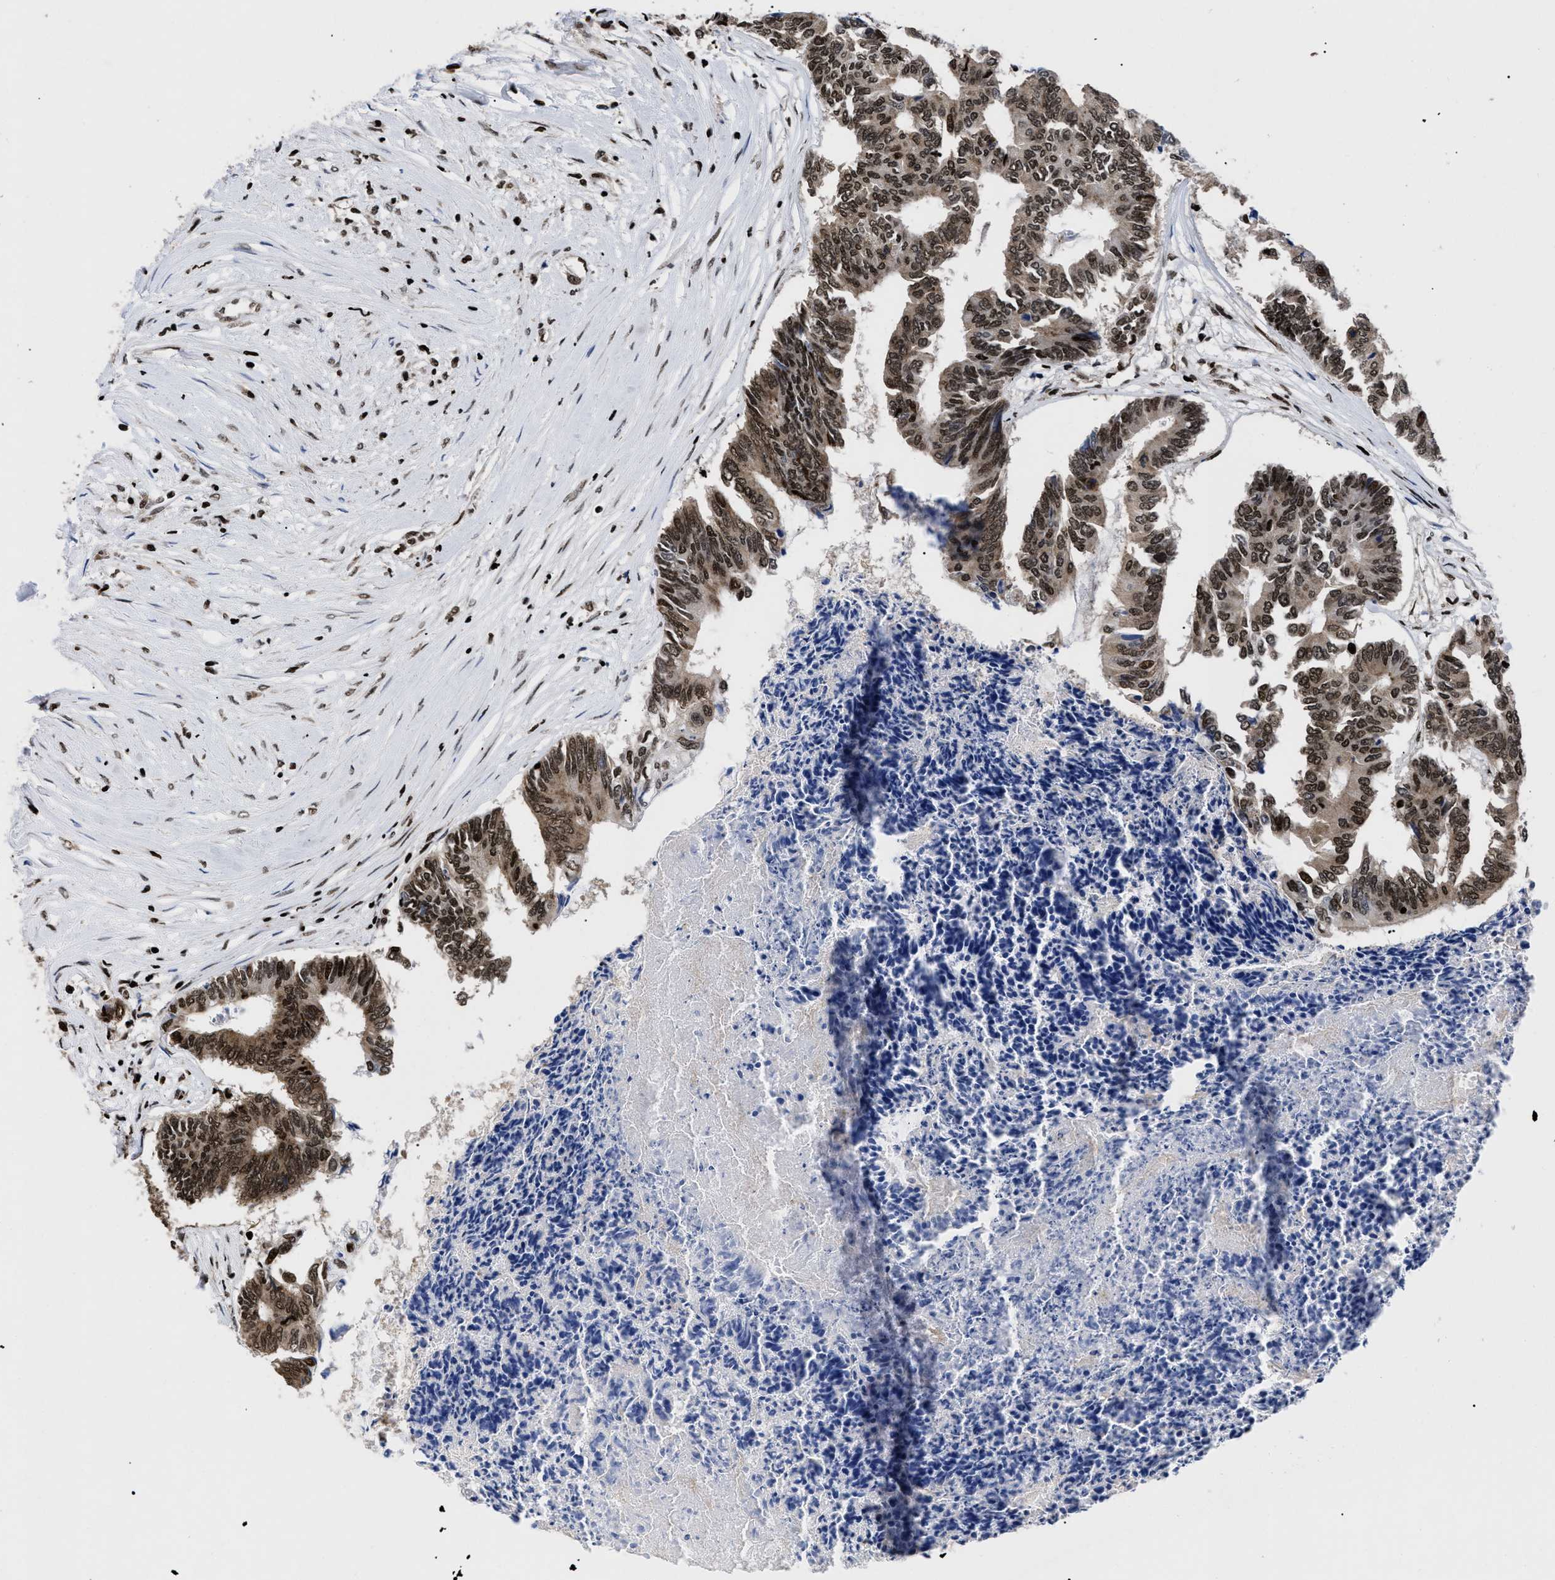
{"staining": {"intensity": "moderate", "quantity": ">75%", "location": "cytoplasmic/membranous,nuclear"}, "tissue": "colorectal cancer", "cell_type": "Tumor cells", "image_type": "cancer", "snomed": [{"axis": "morphology", "description": "Adenocarcinoma, NOS"}, {"axis": "topography", "description": "Rectum"}], "caption": "Immunohistochemical staining of colorectal cancer shows medium levels of moderate cytoplasmic/membranous and nuclear protein expression in approximately >75% of tumor cells.", "gene": "CALHM3", "patient": {"sex": "male", "age": 63}}